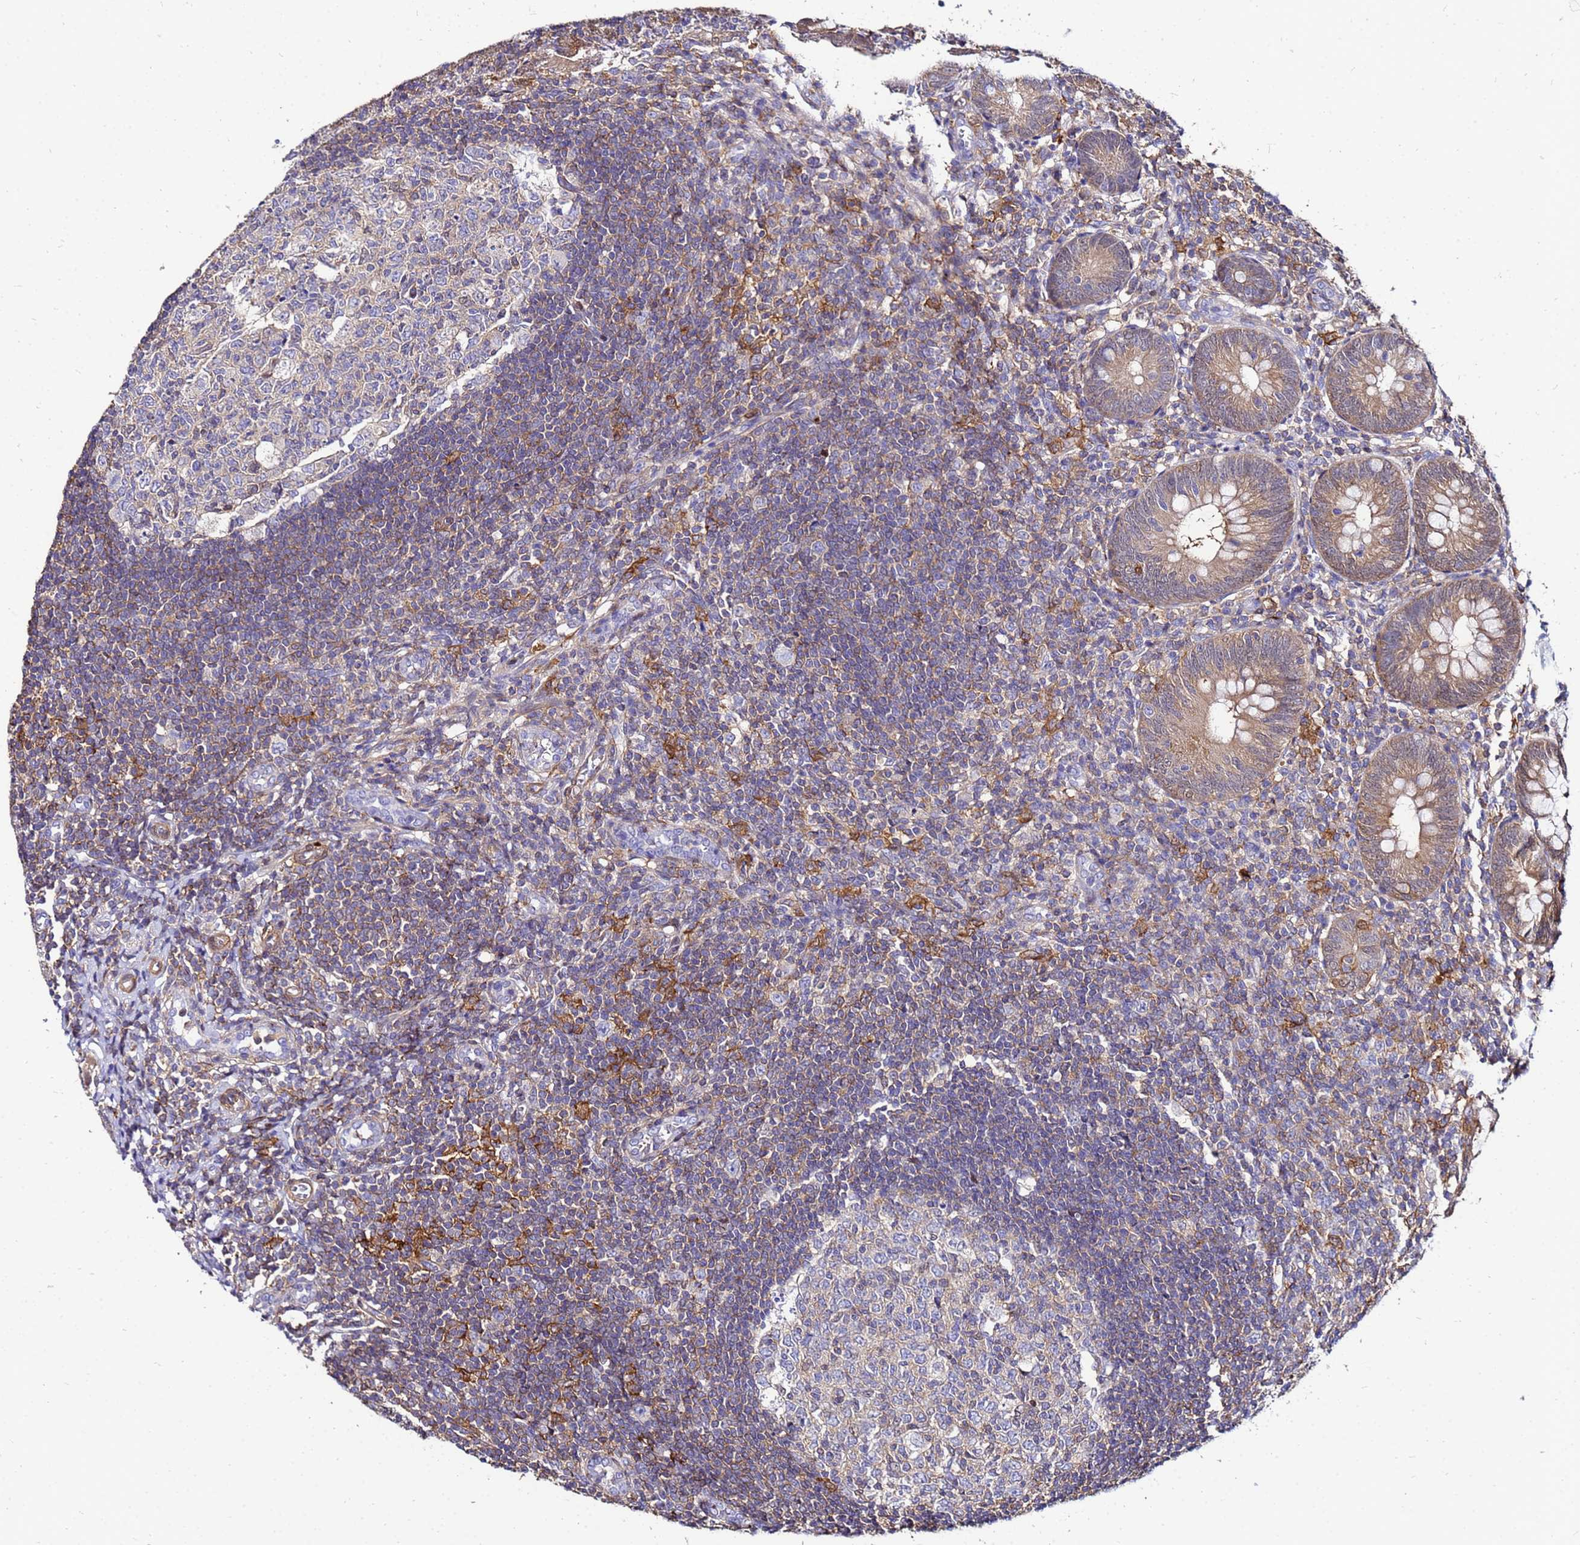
{"staining": {"intensity": "moderate", "quantity": ">75%", "location": "cytoplasmic/membranous"}, "tissue": "appendix", "cell_type": "Glandular cells", "image_type": "normal", "snomed": [{"axis": "morphology", "description": "Normal tissue, NOS"}, {"axis": "topography", "description": "Appendix"}], "caption": "DAB immunohistochemical staining of normal human appendix demonstrates moderate cytoplasmic/membranous protein positivity in about >75% of glandular cells. (DAB IHC with brightfield microscopy, high magnification).", "gene": "DBNDD2", "patient": {"sex": "male", "age": 14}}